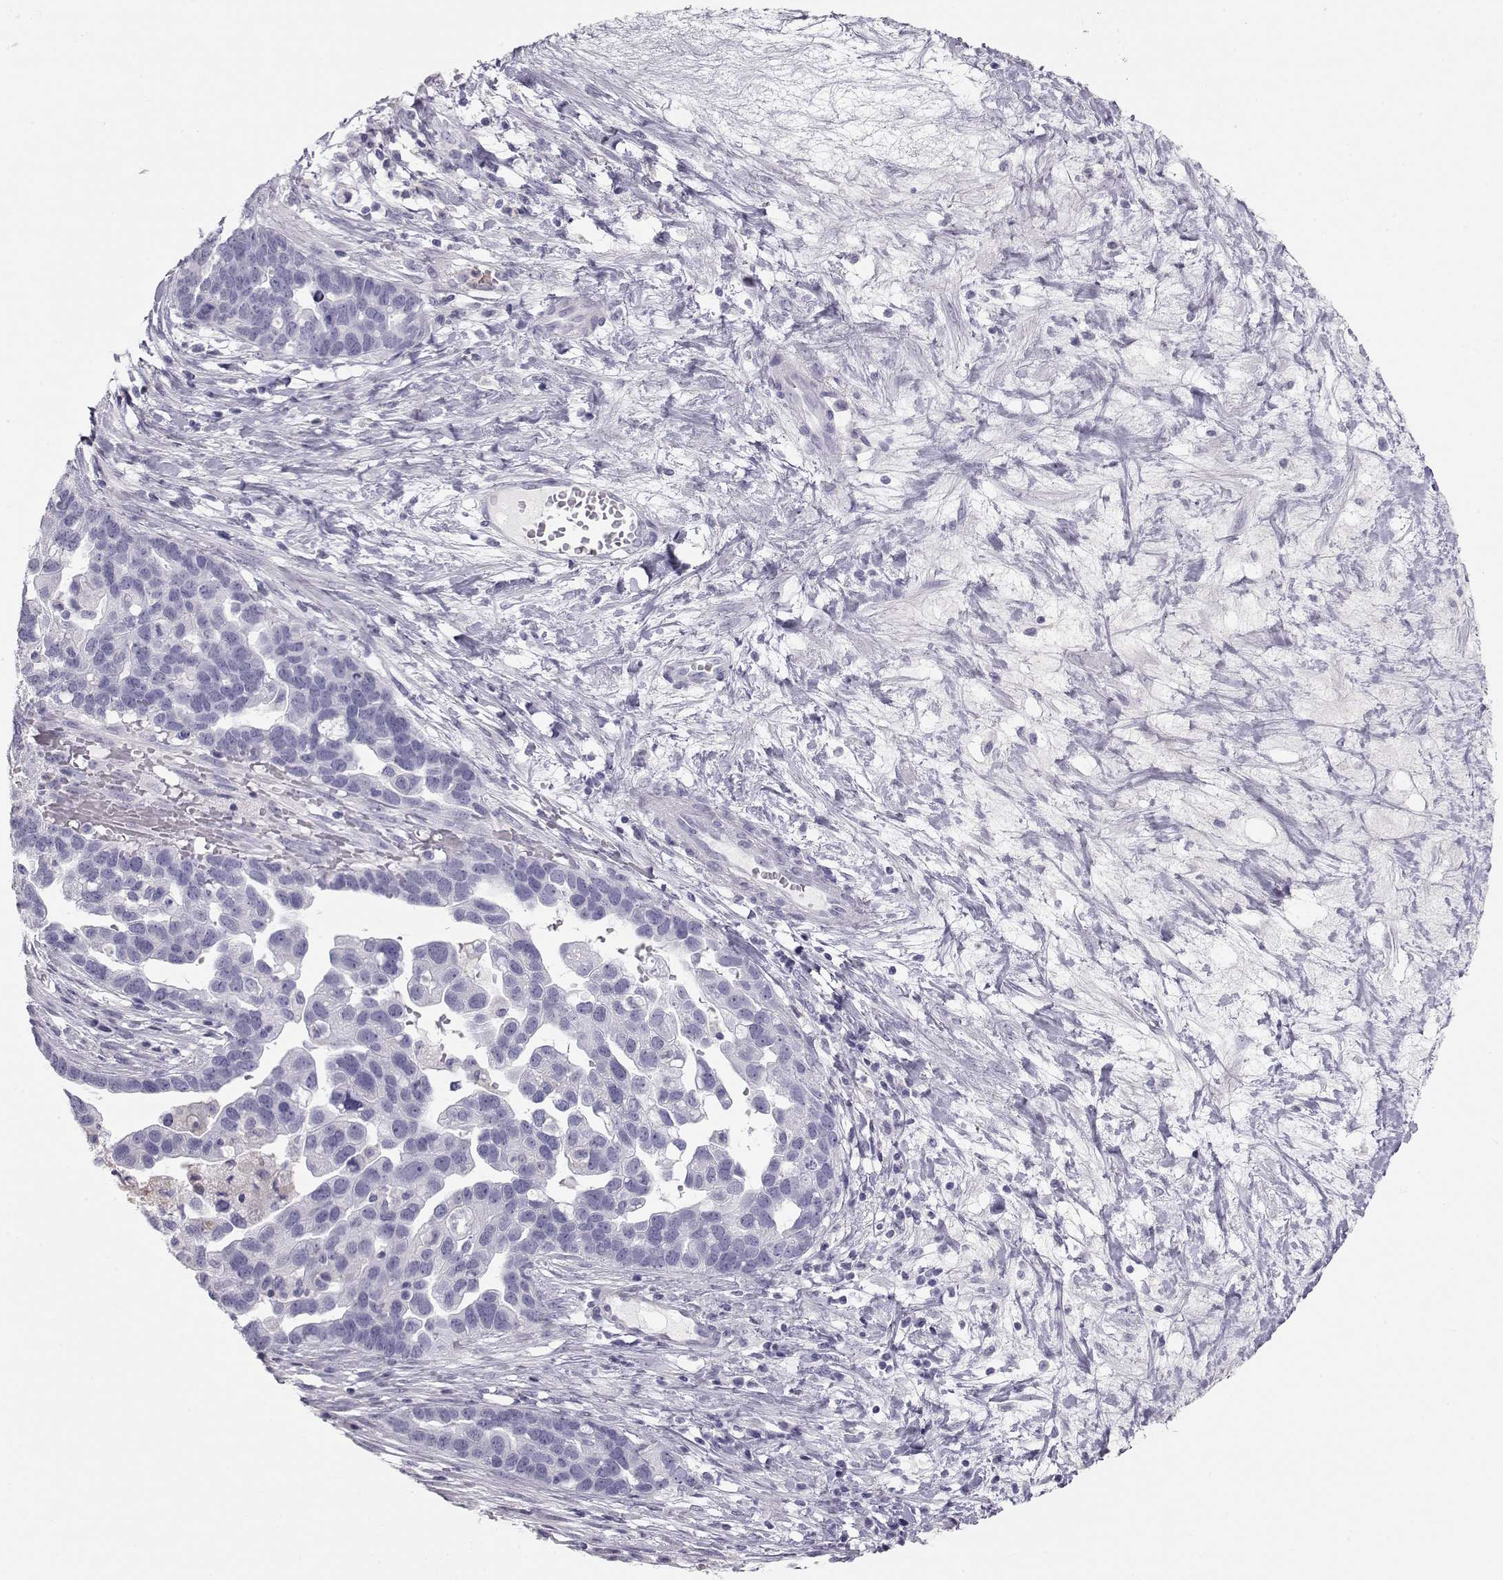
{"staining": {"intensity": "negative", "quantity": "none", "location": "none"}, "tissue": "ovarian cancer", "cell_type": "Tumor cells", "image_type": "cancer", "snomed": [{"axis": "morphology", "description": "Cystadenocarcinoma, serous, NOS"}, {"axis": "topography", "description": "Ovary"}], "caption": "A high-resolution photomicrograph shows IHC staining of ovarian cancer (serous cystadenocarcinoma), which exhibits no significant expression in tumor cells.", "gene": "MIP", "patient": {"sex": "female", "age": 54}}